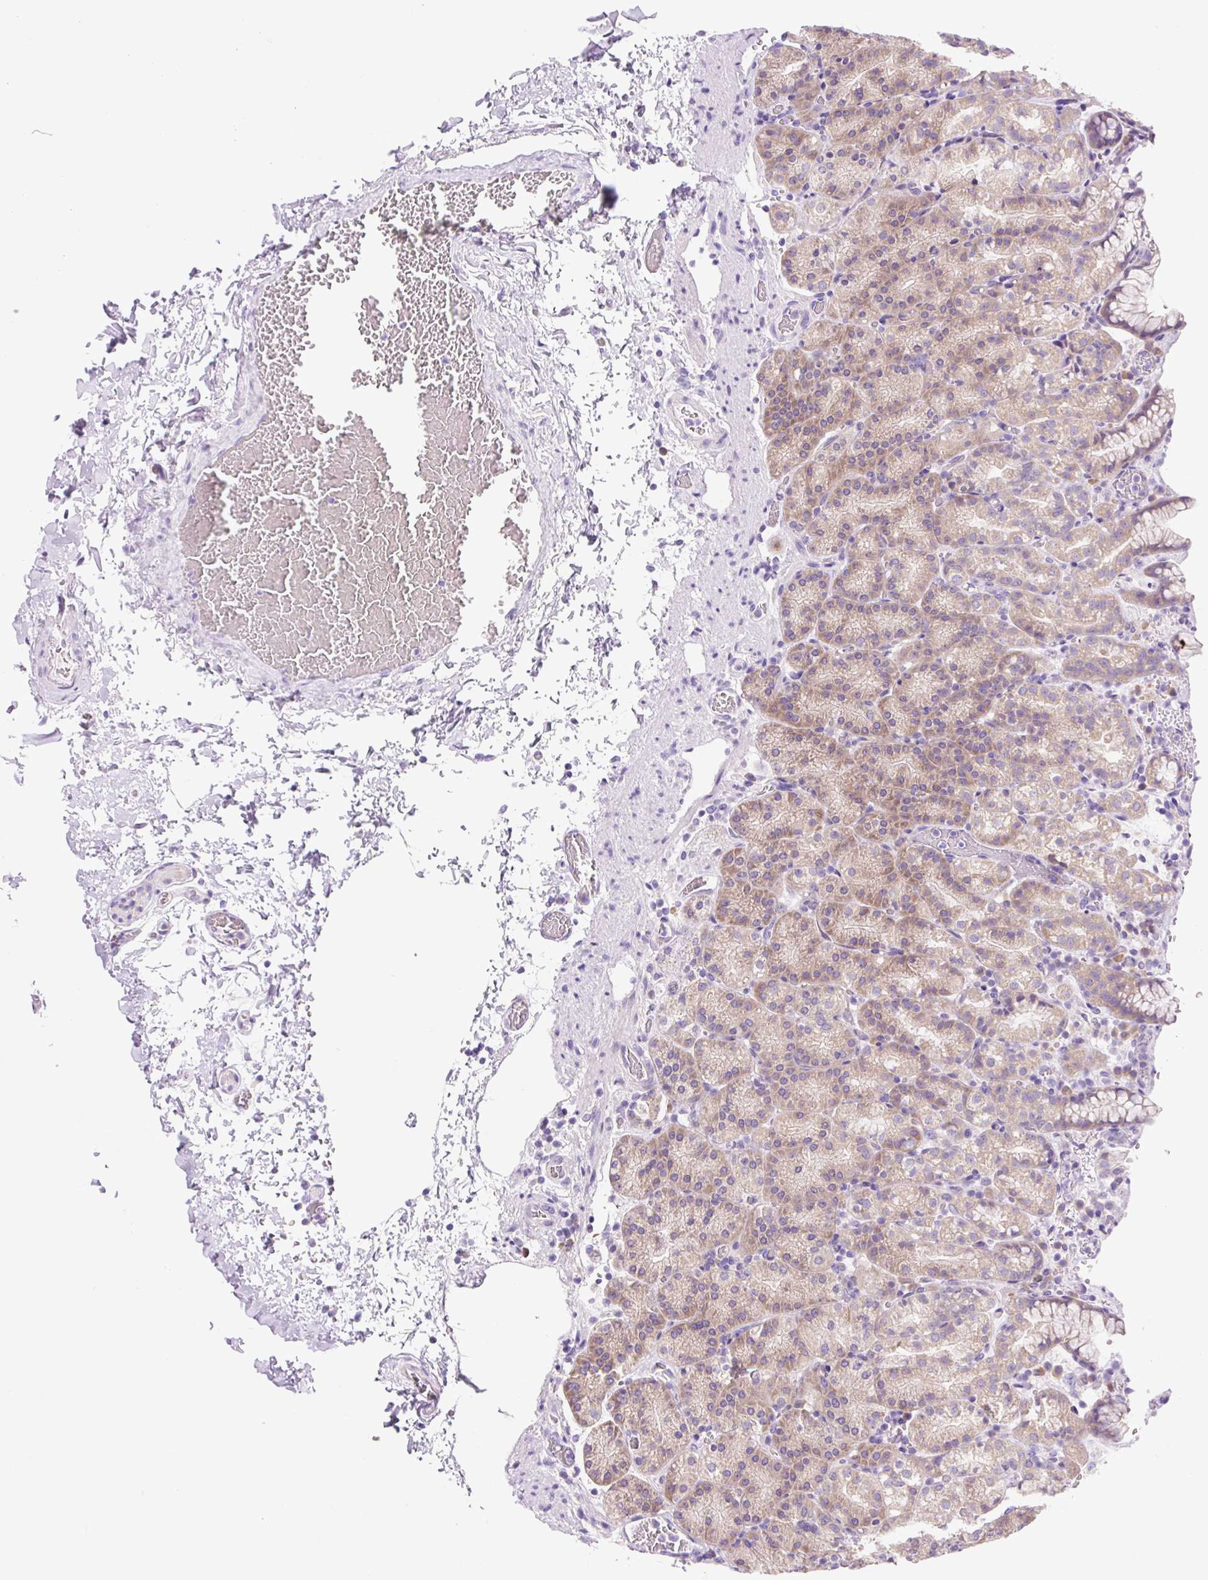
{"staining": {"intensity": "moderate", "quantity": "<25%", "location": "cytoplasmic/membranous"}, "tissue": "stomach", "cell_type": "Glandular cells", "image_type": "normal", "snomed": [{"axis": "morphology", "description": "Normal tissue, NOS"}, {"axis": "topography", "description": "Stomach, upper"}], "caption": "The histopathology image demonstrates staining of normal stomach, revealing moderate cytoplasmic/membranous protein expression (brown color) within glandular cells.", "gene": "CELF6", "patient": {"sex": "female", "age": 81}}